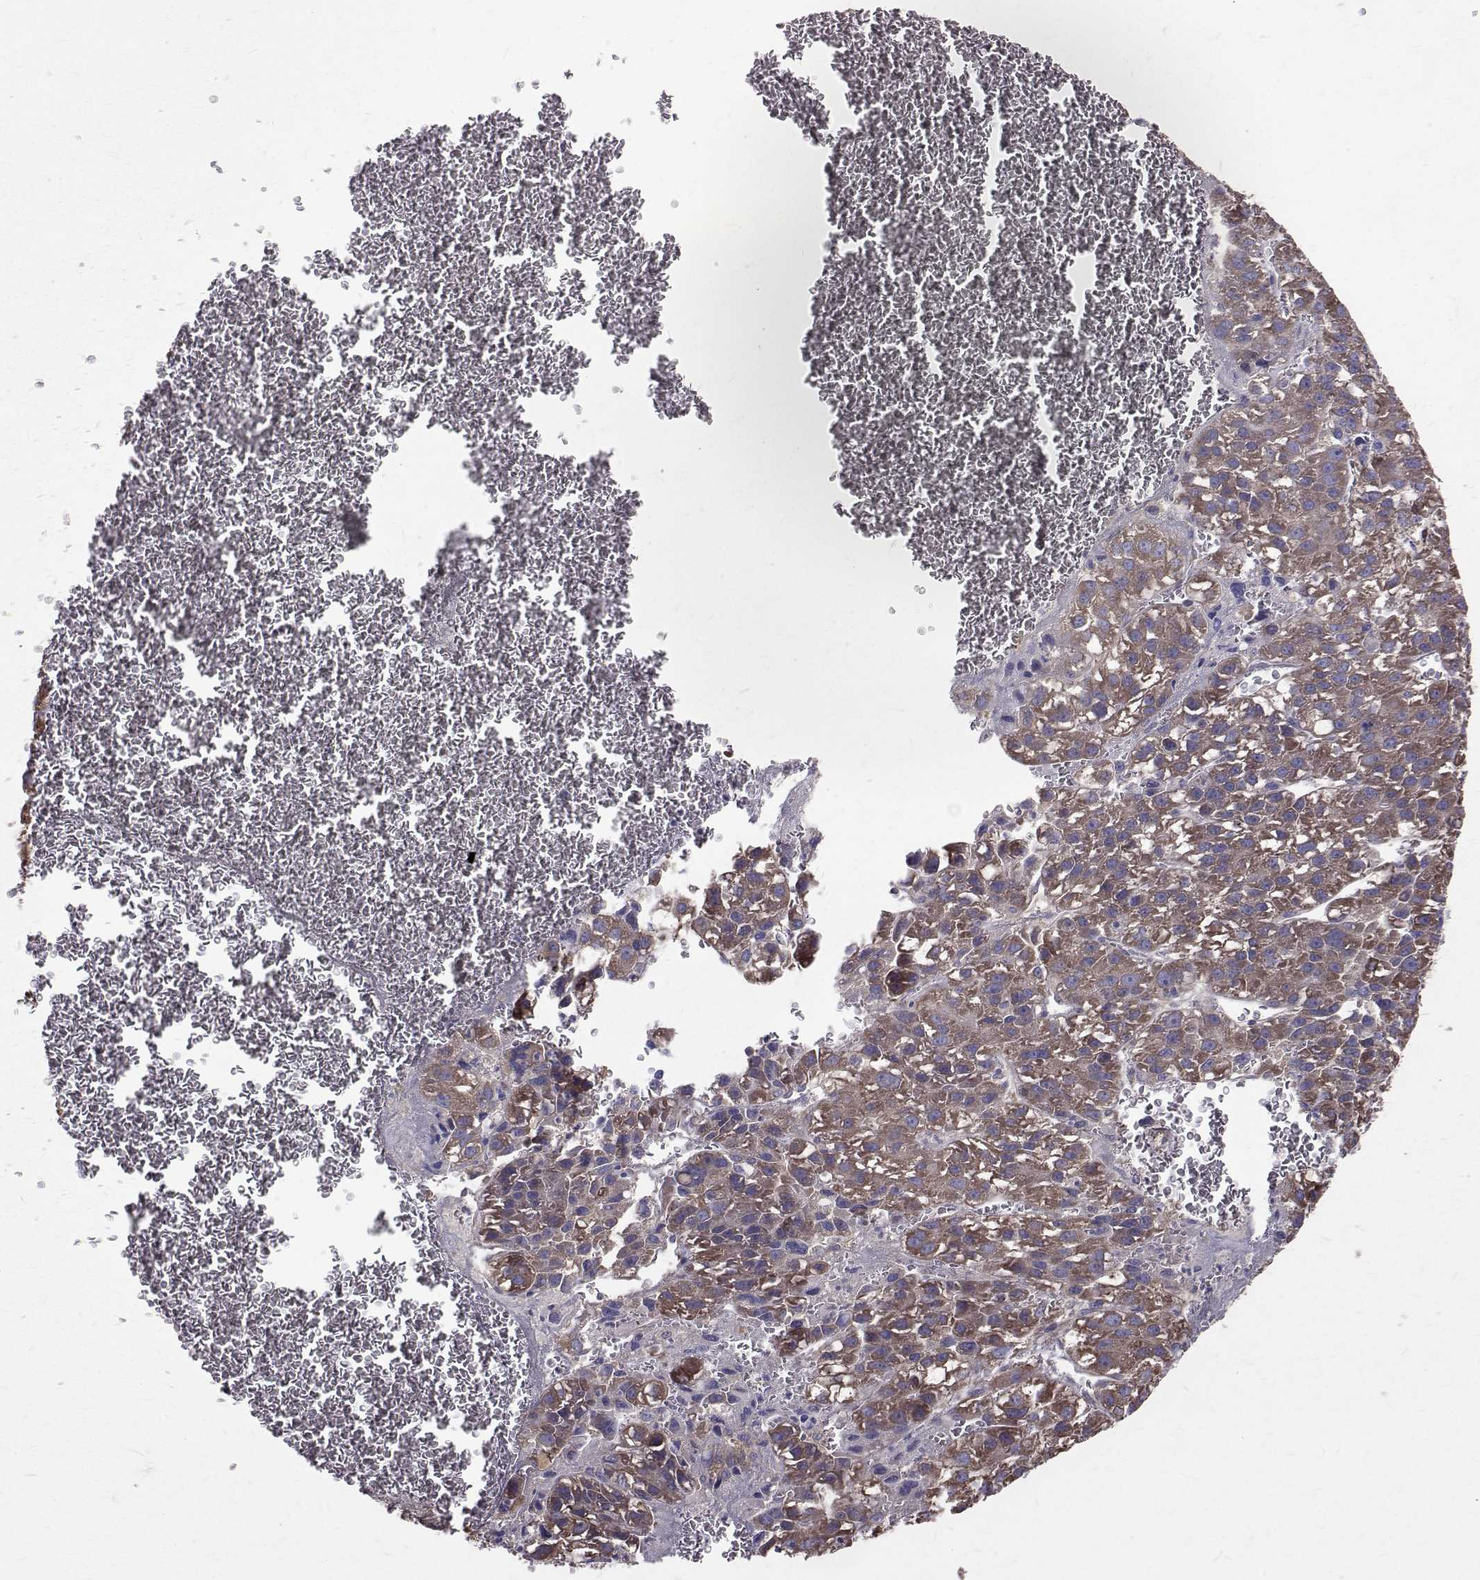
{"staining": {"intensity": "moderate", "quantity": "25%-75%", "location": "cytoplasmic/membranous"}, "tissue": "liver cancer", "cell_type": "Tumor cells", "image_type": "cancer", "snomed": [{"axis": "morphology", "description": "Carcinoma, Hepatocellular, NOS"}, {"axis": "topography", "description": "Liver"}], "caption": "The immunohistochemical stain labels moderate cytoplasmic/membranous staining in tumor cells of liver cancer (hepatocellular carcinoma) tissue. (DAB (3,3'-diaminobenzidine) = brown stain, brightfield microscopy at high magnification).", "gene": "FARSB", "patient": {"sex": "female", "age": 70}}